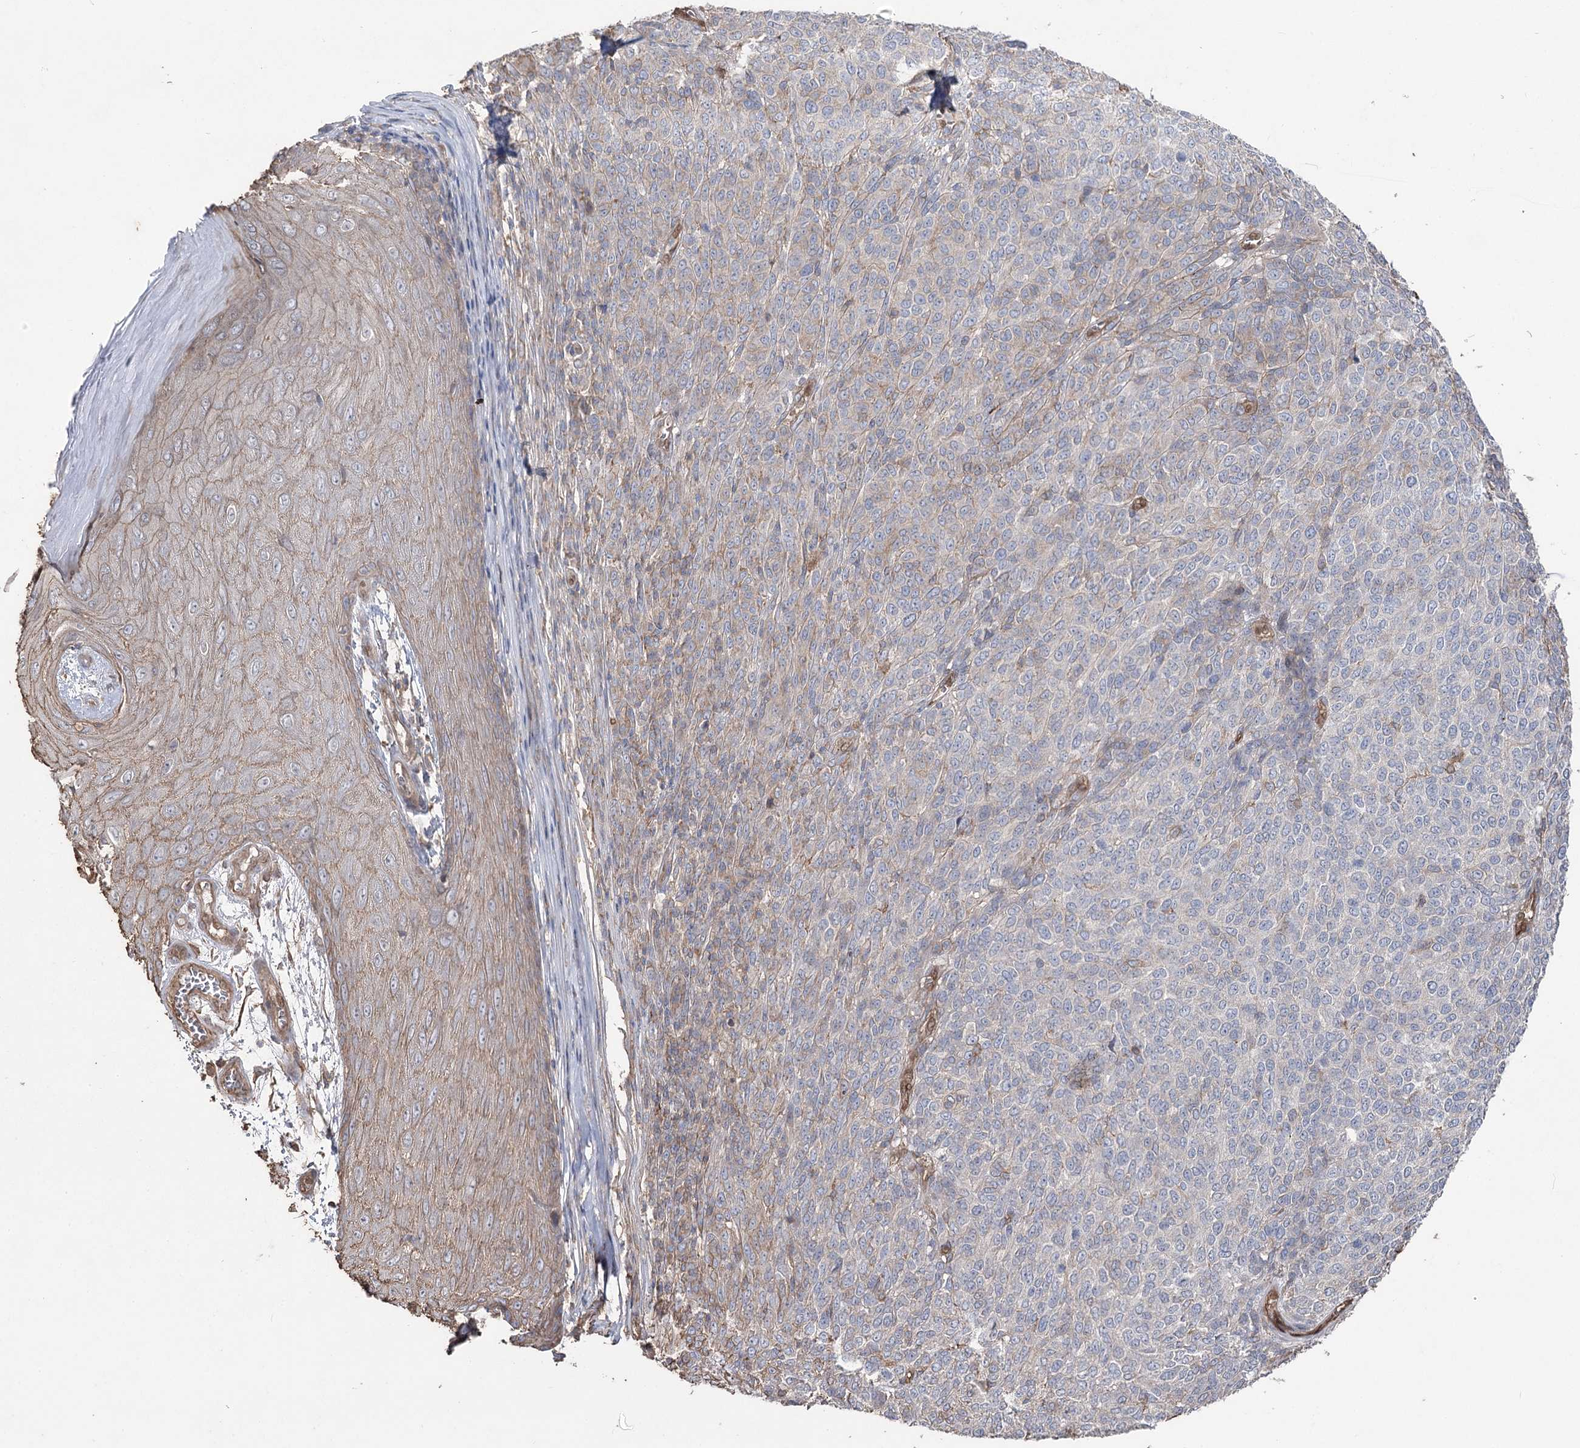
{"staining": {"intensity": "weak", "quantity": "25%-75%", "location": "cytoplasmic/membranous"}, "tissue": "melanoma", "cell_type": "Tumor cells", "image_type": "cancer", "snomed": [{"axis": "morphology", "description": "Malignant melanoma, NOS"}, {"axis": "topography", "description": "Skin"}], "caption": "Protein expression analysis of melanoma reveals weak cytoplasmic/membranous positivity in about 25%-75% of tumor cells.", "gene": "FAM13B", "patient": {"sex": "male", "age": 49}}